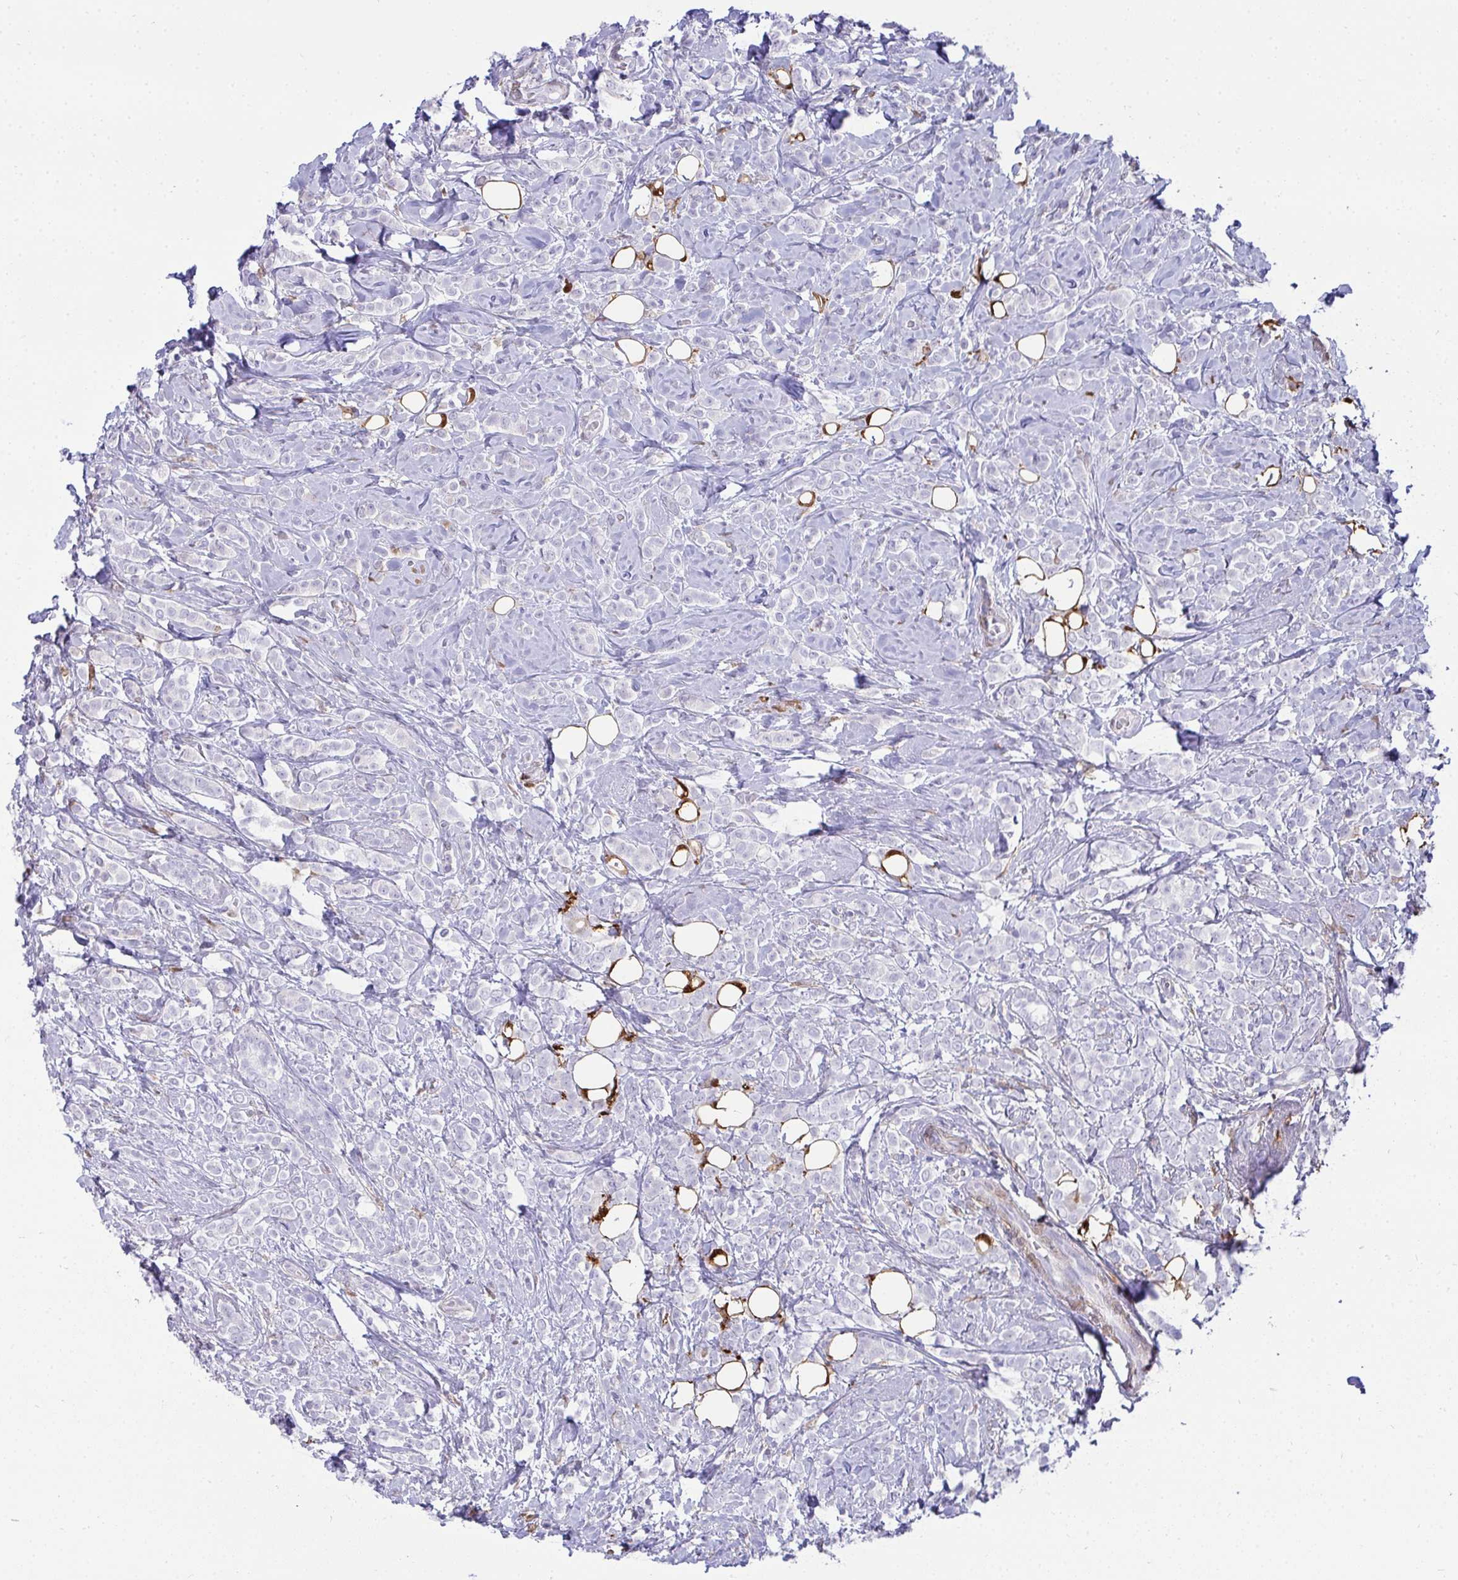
{"staining": {"intensity": "negative", "quantity": "none", "location": "none"}, "tissue": "breast cancer", "cell_type": "Tumor cells", "image_type": "cancer", "snomed": [{"axis": "morphology", "description": "Lobular carcinoma"}, {"axis": "topography", "description": "Breast"}], "caption": "Lobular carcinoma (breast) stained for a protein using immunohistochemistry (IHC) demonstrates no positivity tumor cells.", "gene": "HSPB6", "patient": {"sex": "female", "age": 49}}